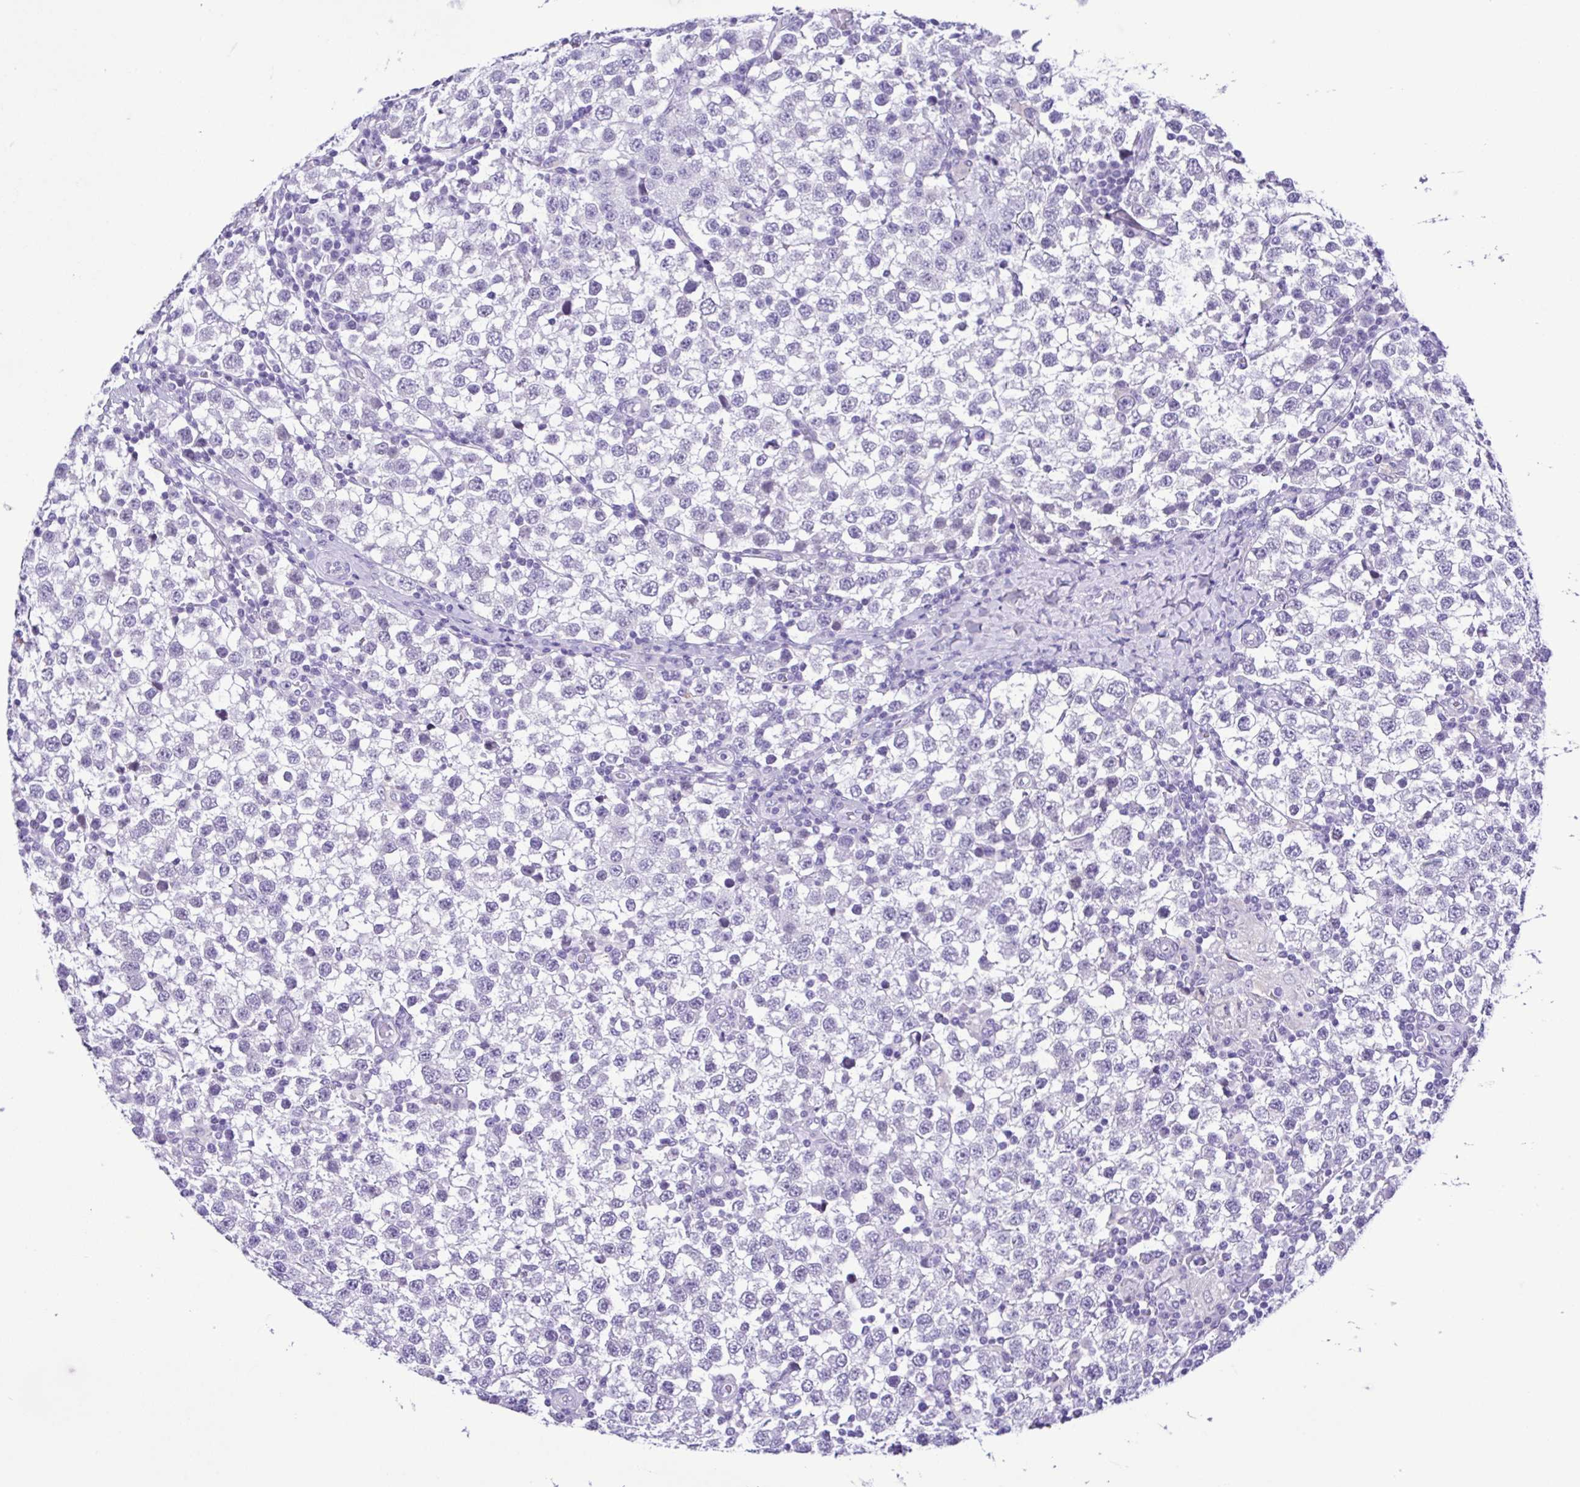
{"staining": {"intensity": "negative", "quantity": "none", "location": "none"}, "tissue": "testis cancer", "cell_type": "Tumor cells", "image_type": "cancer", "snomed": [{"axis": "morphology", "description": "Seminoma, NOS"}, {"axis": "topography", "description": "Testis"}], "caption": "Testis seminoma stained for a protein using immunohistochemistry (IHC) displays no positivity tumor cells.", "gene": "SPATA16", "patient": {"sex": "male", "age": 34}}